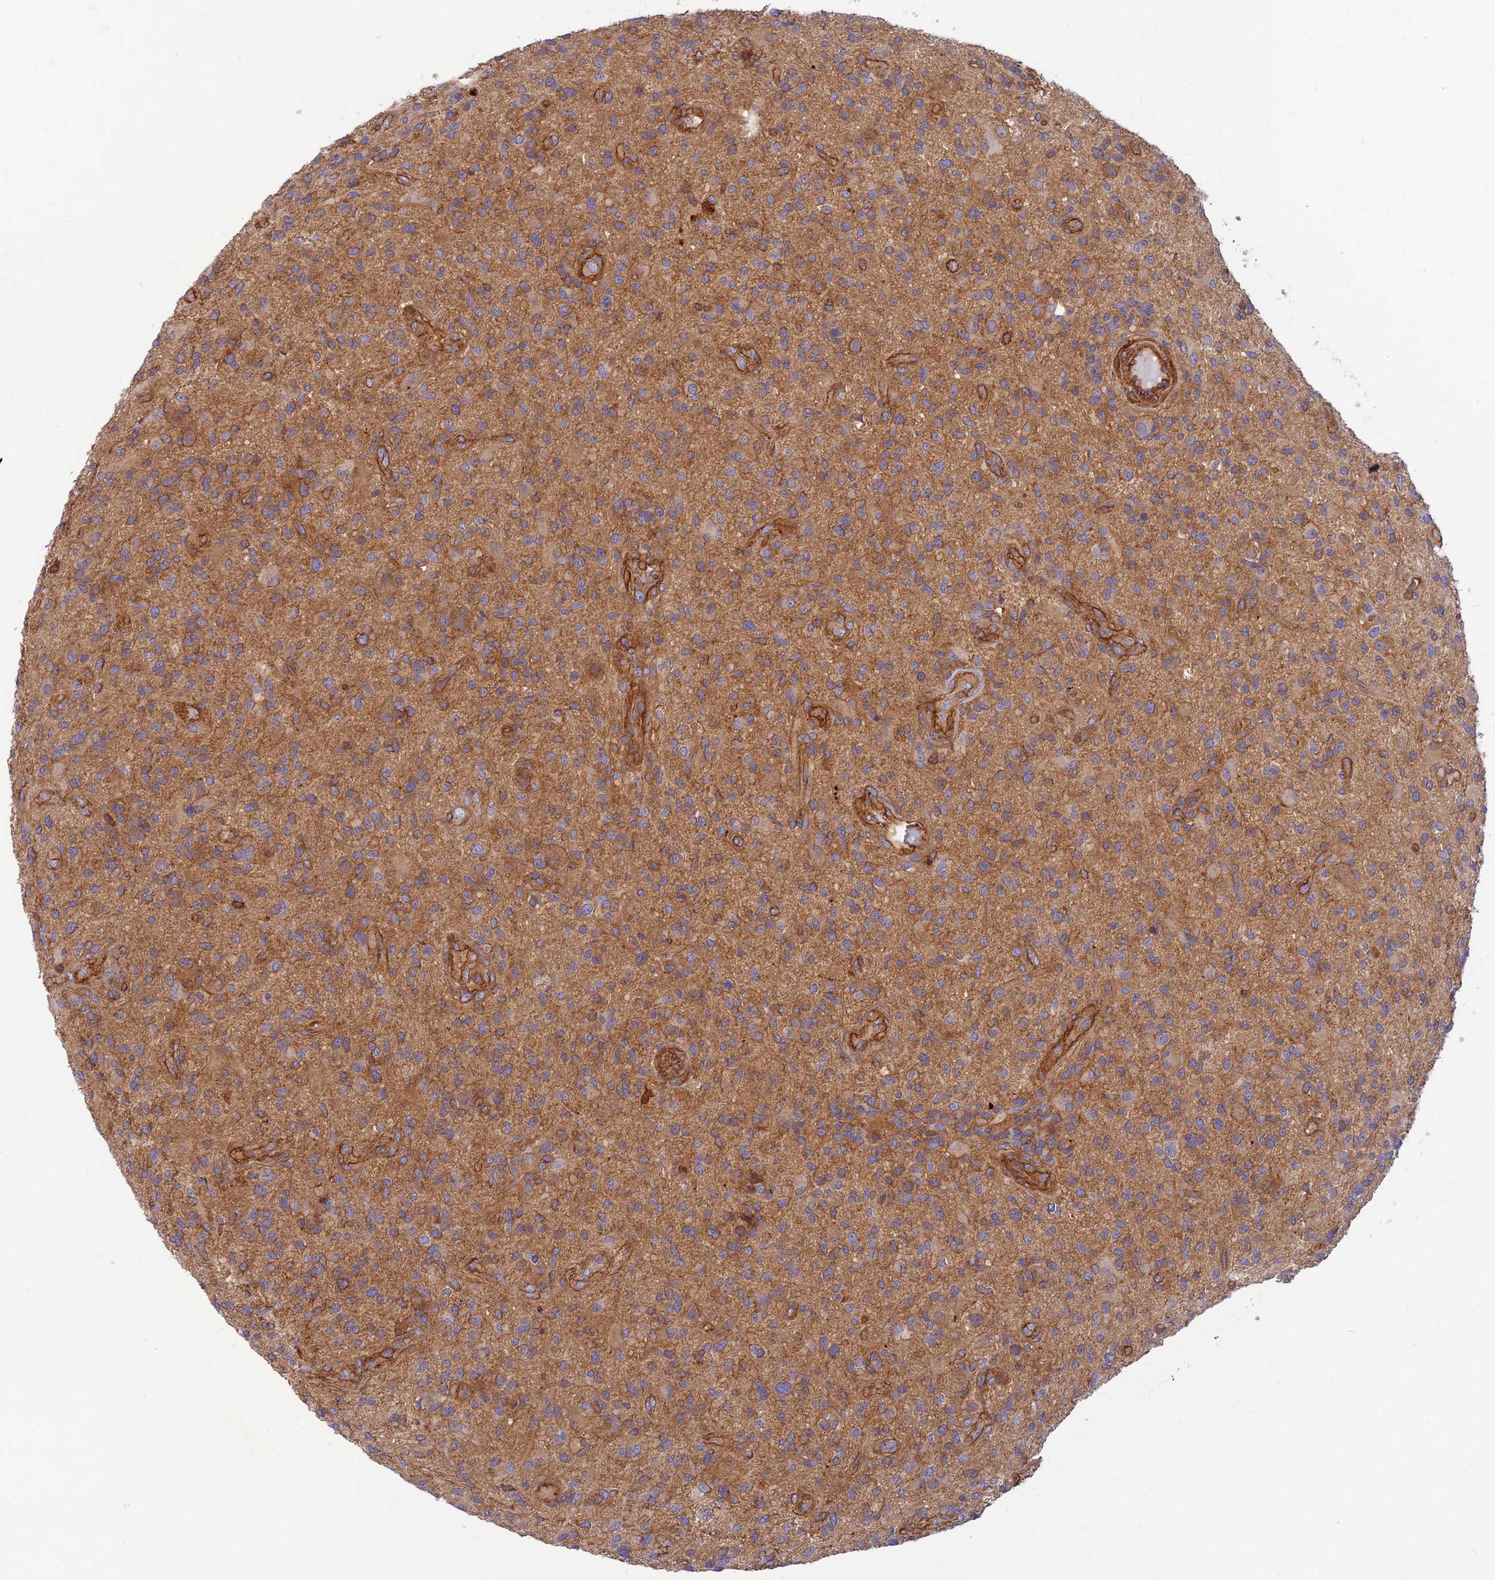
{"staining": {"intensity": "moderate", "quantity": ">75%", "location": "cytoplasmic/membranous"}, "tissue": "glioma", "cell_type": "Tumor cells", "image_type": "cancer", "snomed": [{"axis": "morphology", "description": "Glioma, malignant, High grade"}, {"axis": "topography", "description": "Brain"}], "caption": "A high-resolution image shows immunohistochemistry (IHC) staining of glioma, which reveals moderate cytoplasmic/membranous expression in approximately >75% of tumor cells.", "gene": "PPP1R12C", "patient": {"sex": "male", "age": 47}}